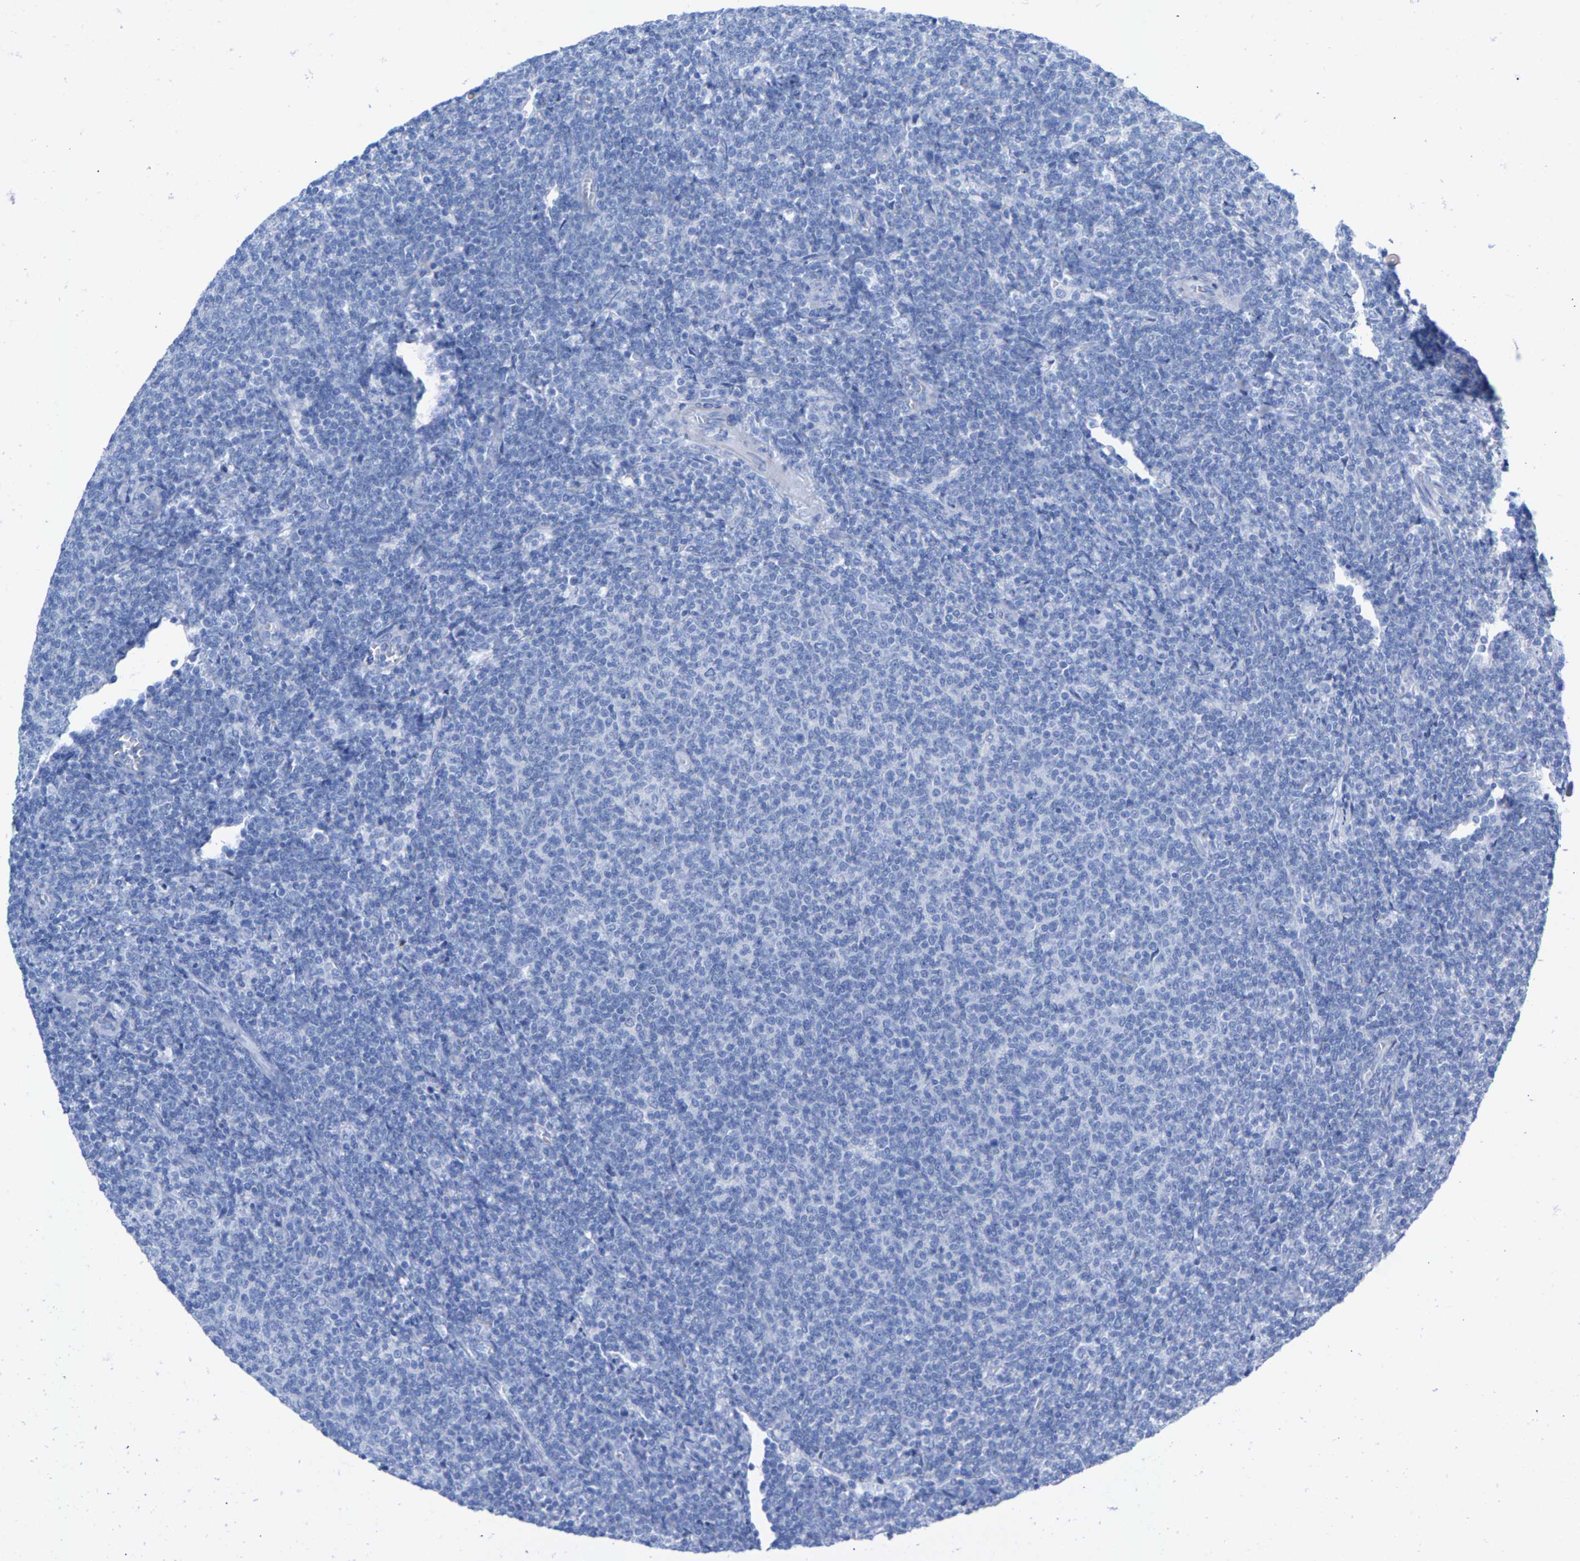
{"staining": {"intensity": "negative", "quantity": "none", "location": "none"}, "tissue": "lymphoma", "cell_type": "Tumor cells", "image_type": "cancer", "snomed": [{"axis": "morphology", "description": "Malignant lymphoma, non-Hodgkin's type, Low grade"}, {"axis": "topography", "description": "Lymph node"}], "caption": "Tumor cells are negative for brown protein staining in malignant lymphoma, non-Hodgkin's type (low-grade).", "gene": "CPA1", "patient": {"sex": "male", "age": 66}}